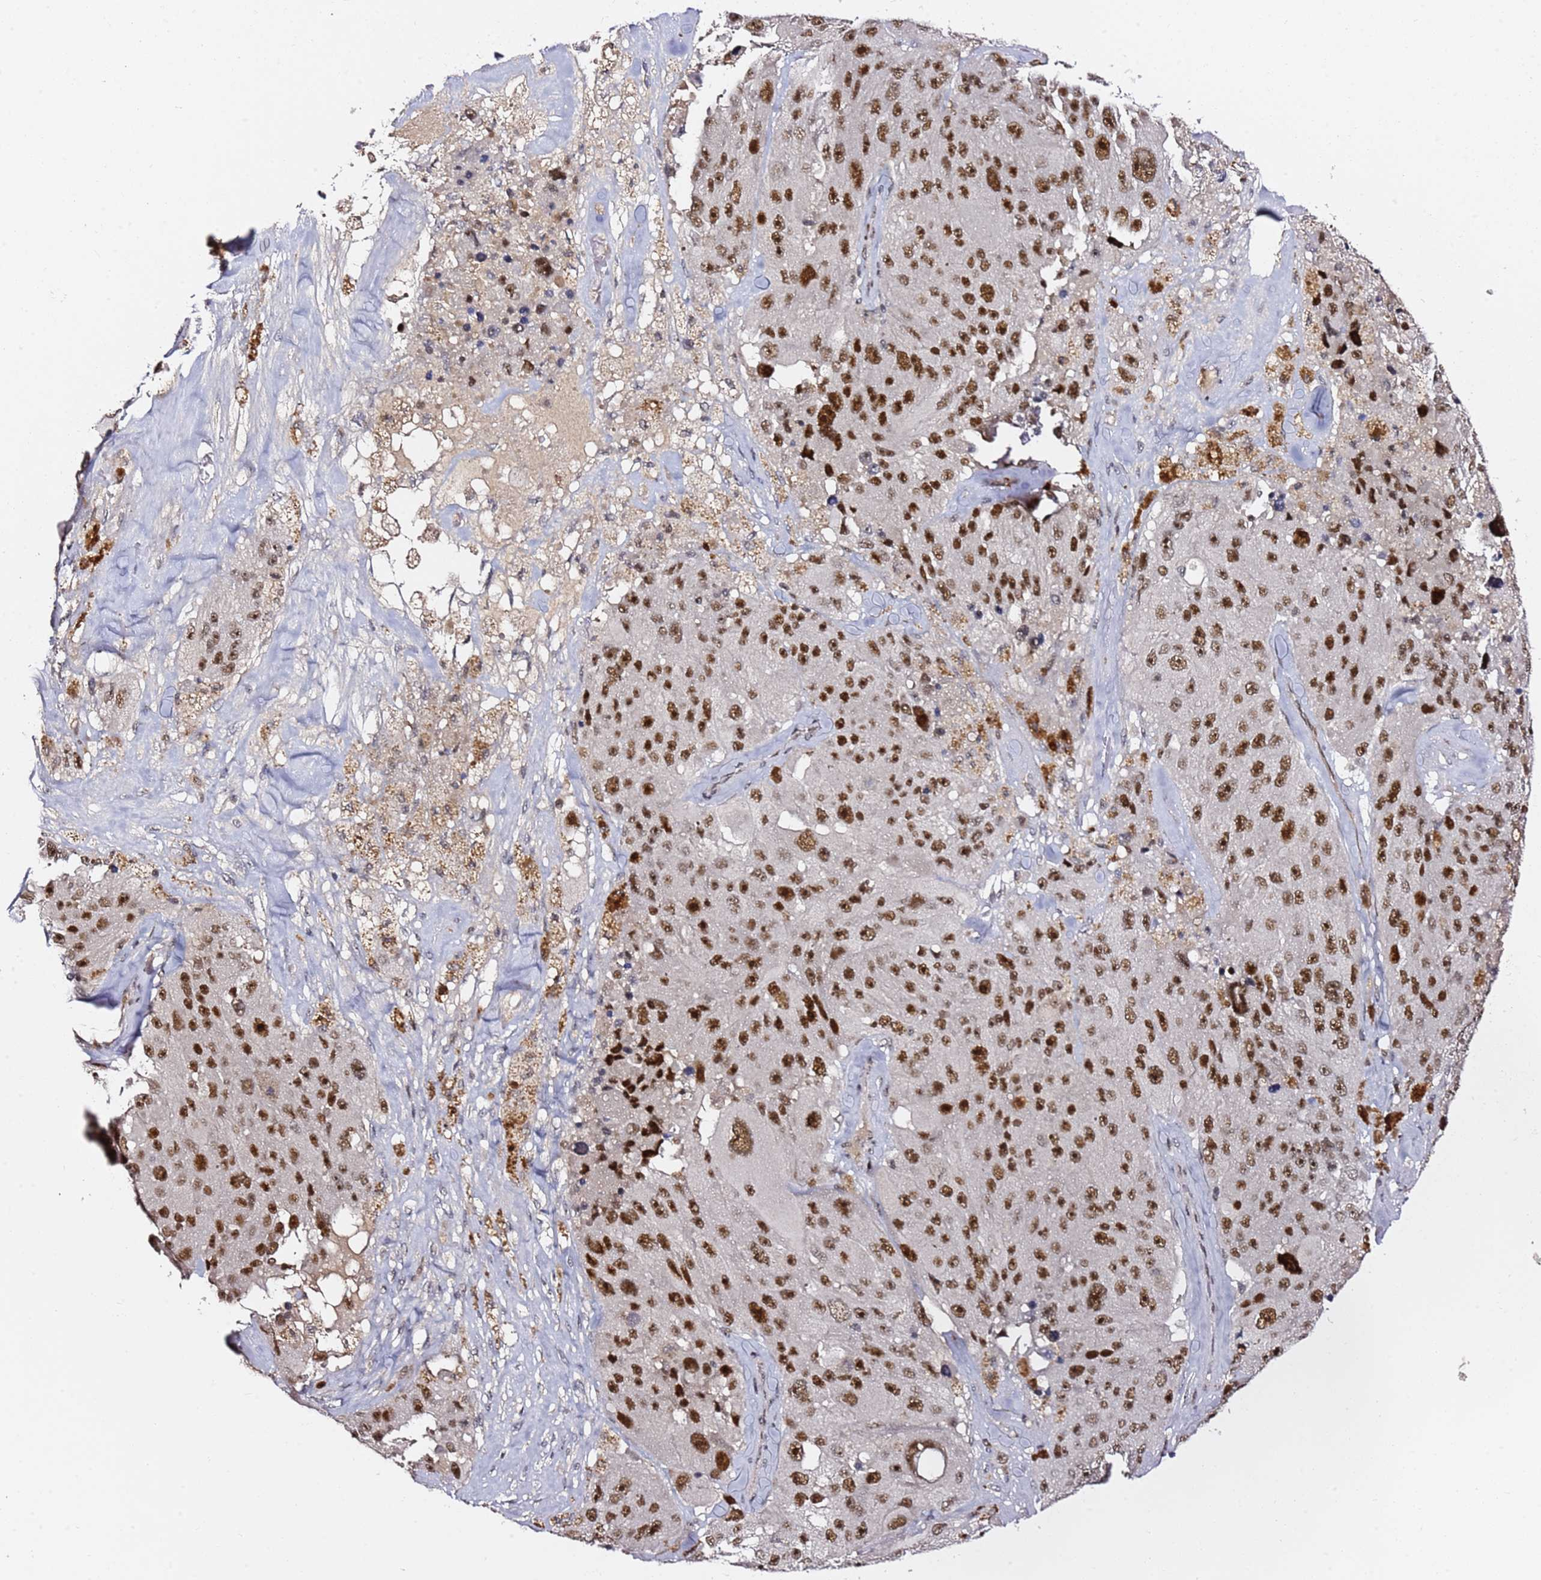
{"staining": {"intensity": "strong", "quantity": ">75%", "location": "nuclear"}, "tissue": "melanoma", "cell_type": "Tumor cells", "image_type": "cancer", "snomed": [{"axis": "morphology", "description": "Malignant melanoma, Metastatic site"}, {"axis": "topography", "description": "Lymph node"}], "caption": "About >75% of tumor cells in melanoma show strong nuclear protein positivity as visualized by brown immunohistochemical staining.", "gene": "FCF1", "patient": {"sex": "male", "age": 62}}